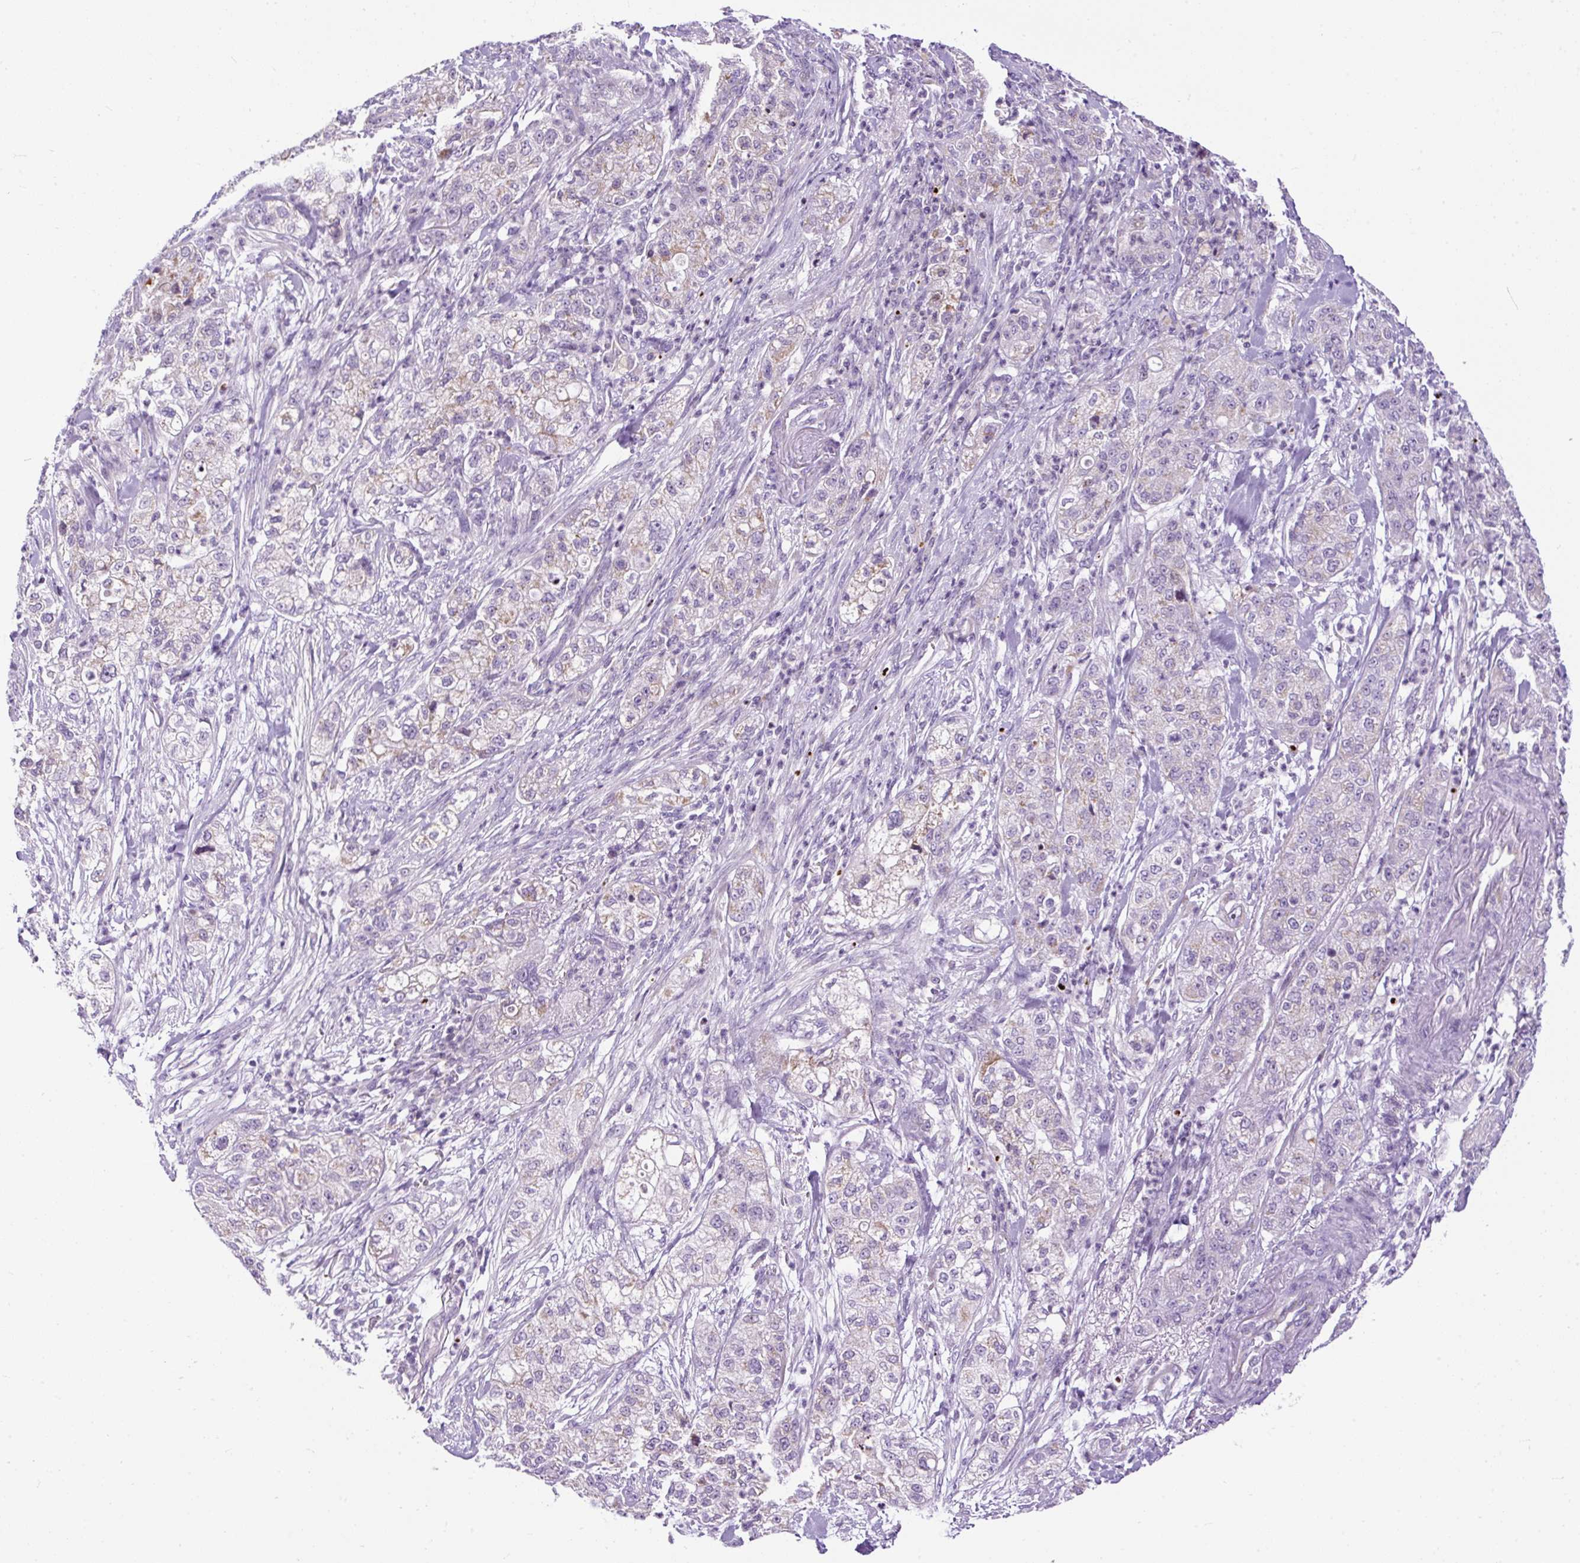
{"staining": {"intensity": "weak", "quantity": "<25%", "location": "cytoplasmic/membranous"}, "tissue": "pancreatic cancer", "cell_type": "Tumor cells", "image_type": "cancer", "snomed": [{"axis": "morphology", "description": "Adenocarcinoma, NOS"}, {"axis": "topography", "description": "Pancreas"}], "caption": "Protein analysis of pancreatic cancer displays no significant expression in tumor cells. Brightfield microscopy of IHC stained with DAB (3,3'-diaminobenzidine) (brown) and hematoxylin (blue), captured at high magnification.", "gene": "FMC1", "patient": {"sex": "female", "age": 78}}